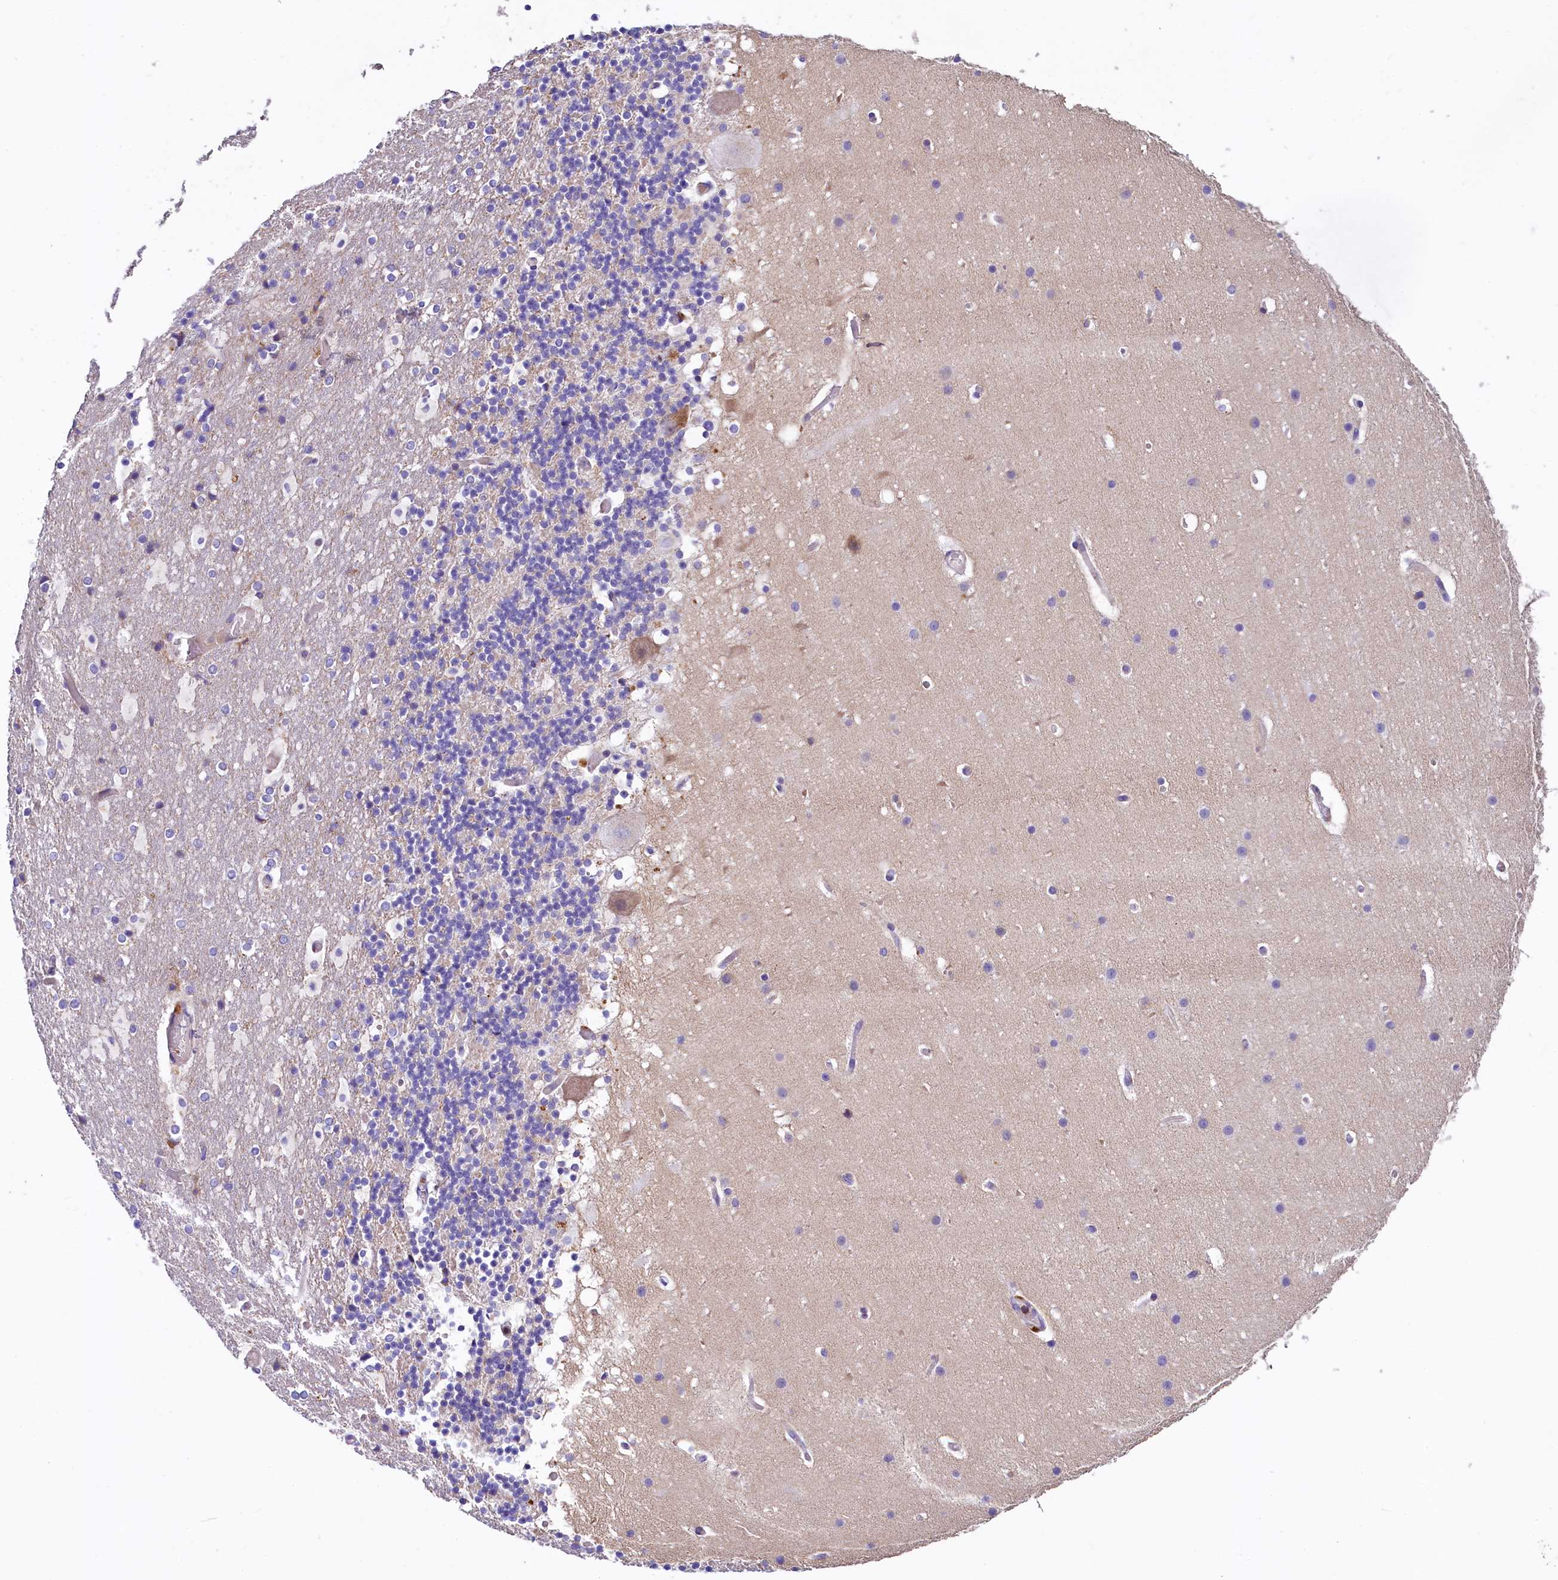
{"staining": {"intensity": "negative", "quantity": "none", "location": "none"}, "tissue": "cerebellum", "cell_type": "Cells in granular layer", "image_type": "normal", "snomed": [{"axis": "morphology", "description": "Normal tissue, NOS"}, {"axis": "topography", "description": "Cerebellum"}], "caption": "There is no significant expression in cells in granular layer of cerebellum. Brightfield microscopy of IHC stained with DAB (3,3'-diaminobenzidine) (brown) and hematoxylin (blue), captured at high magnification.", "gene": "HPS6", "patient": {"sex": "male", "age": 57}}